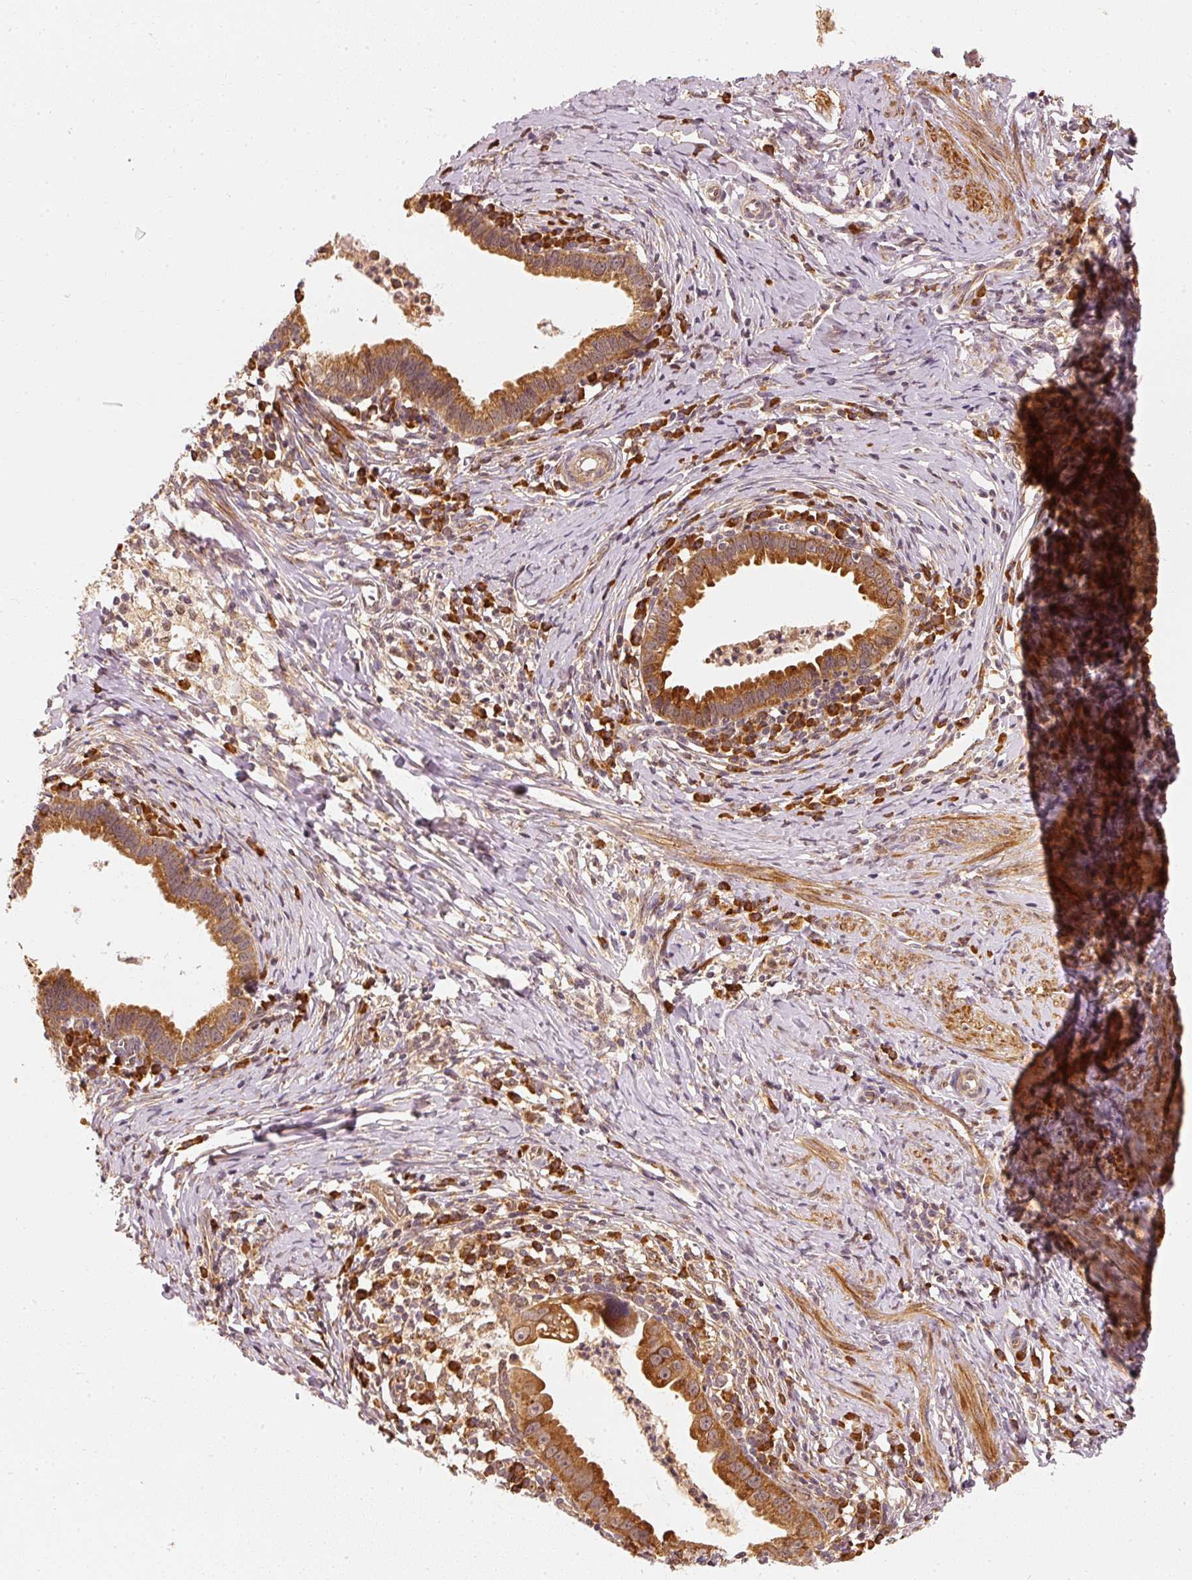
{"staining": {"intensity": "strong", "quantity": ">75%", "location": "cytoplasmic/membranous"}, "tissue": "cervical cancer", "cell_type": "Tumor cells", "image_type": "cancer", "snomed": [{"axis": "morphology", "description": "Adenocarcinoma, NOS"}, {"axis": "topography", "description": "Cervix"}], "caption": "A brown stain labels strong cytoplasmic/membranous expression of a protein in adenocarcinoma (cervical) tumor cells.", "gene": "EEF1A2", "patient": {"sex": "female", "age": 36}}